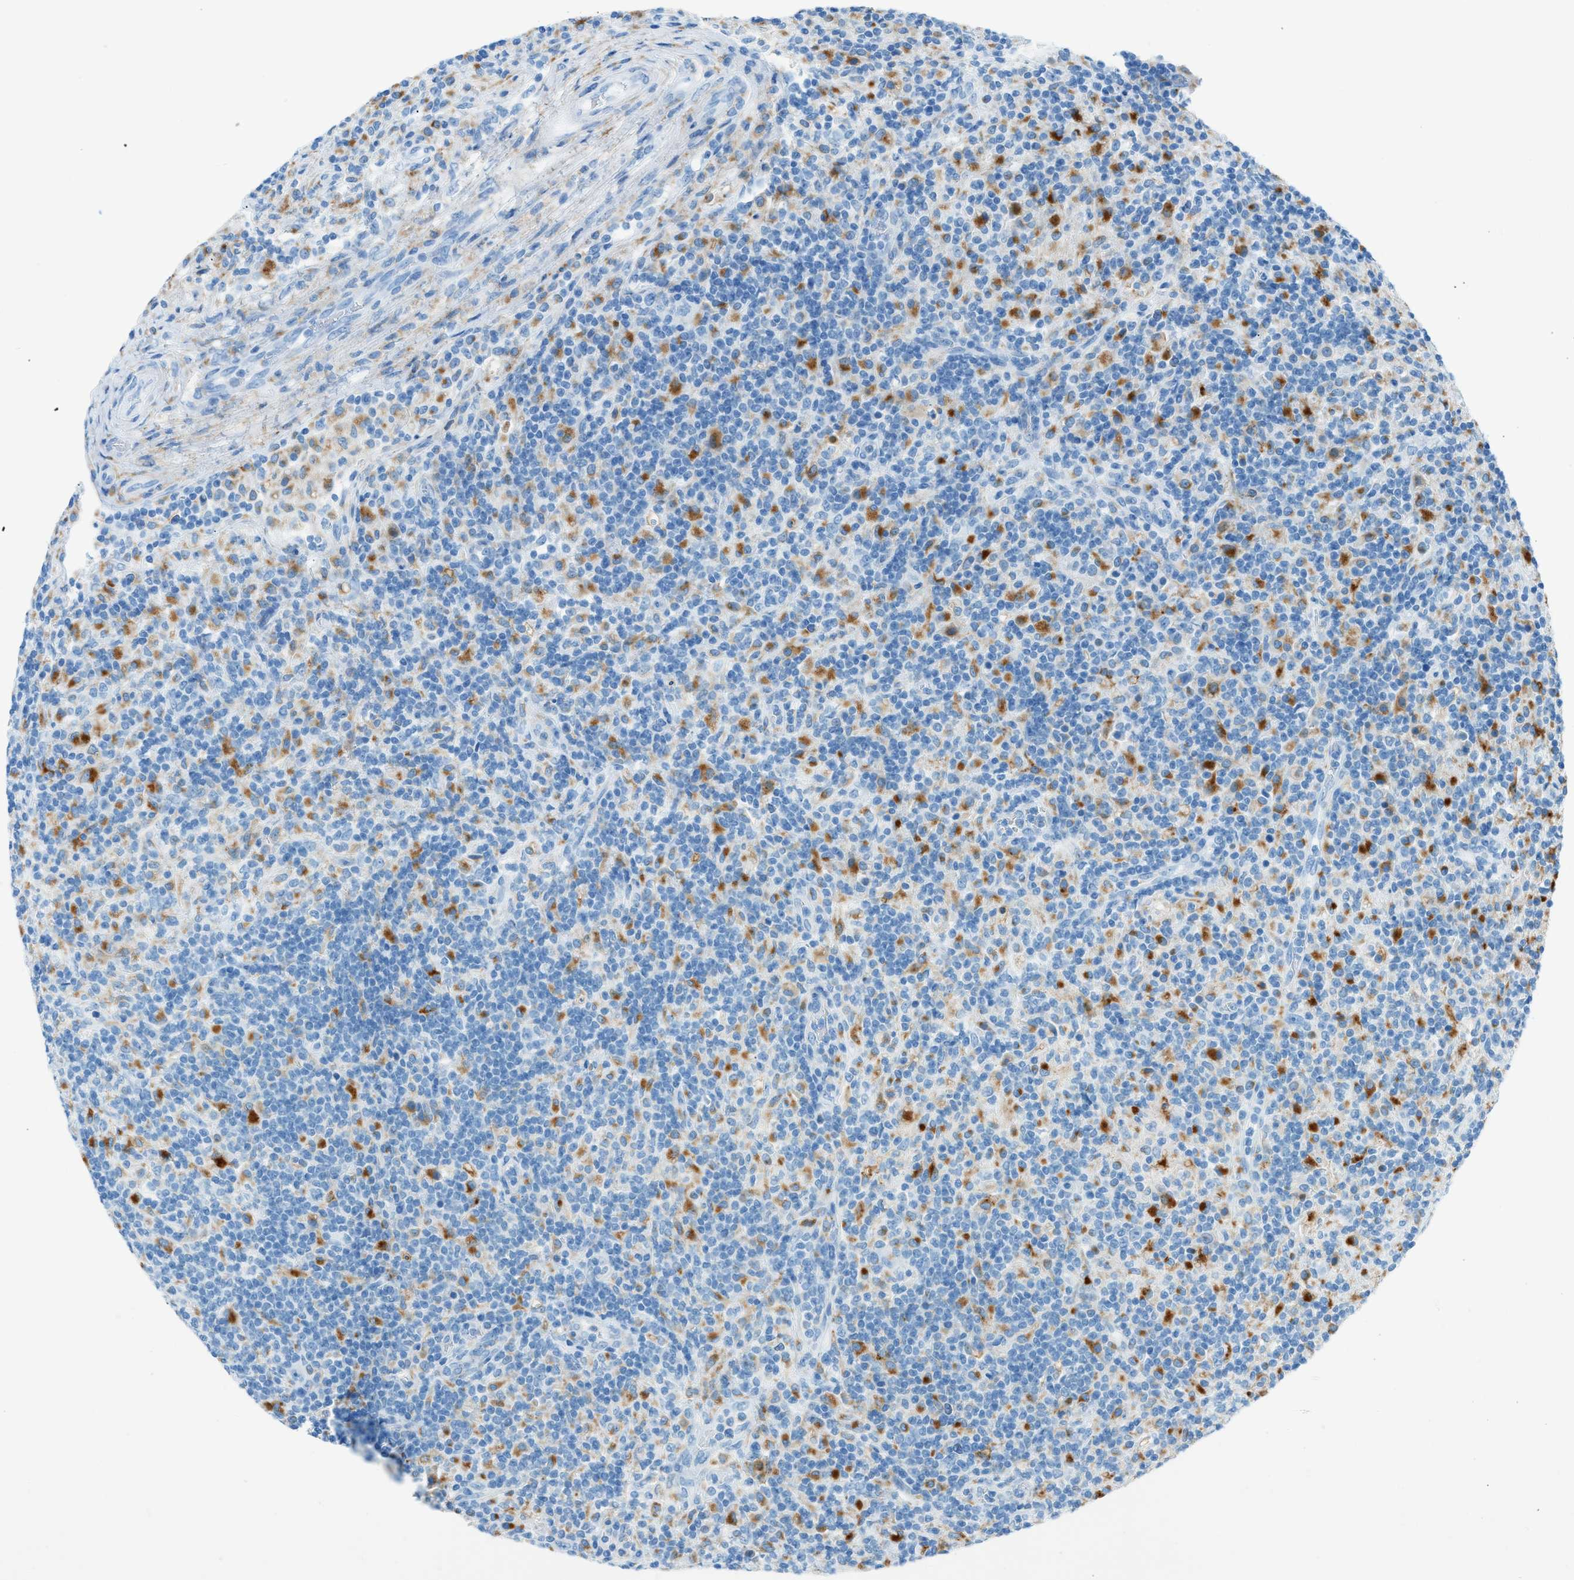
{"staining": {"intensity": "negative", "quantity": "none", "location": "none"}, "tissue": "lymphoma", "cell_type": "Tumor cells", "image_type": "cancer", "snomed": [{"axis": "morphology", "description": "Hodgkin's disease, NOS"}, {"axis": "topography", "description": "Lymph node"}], "caption": "Tumor cells show no significant expression in Hodgkin's disease.", "gene": "C21orf62", "patient": {"sex": "male", "age": 70}}